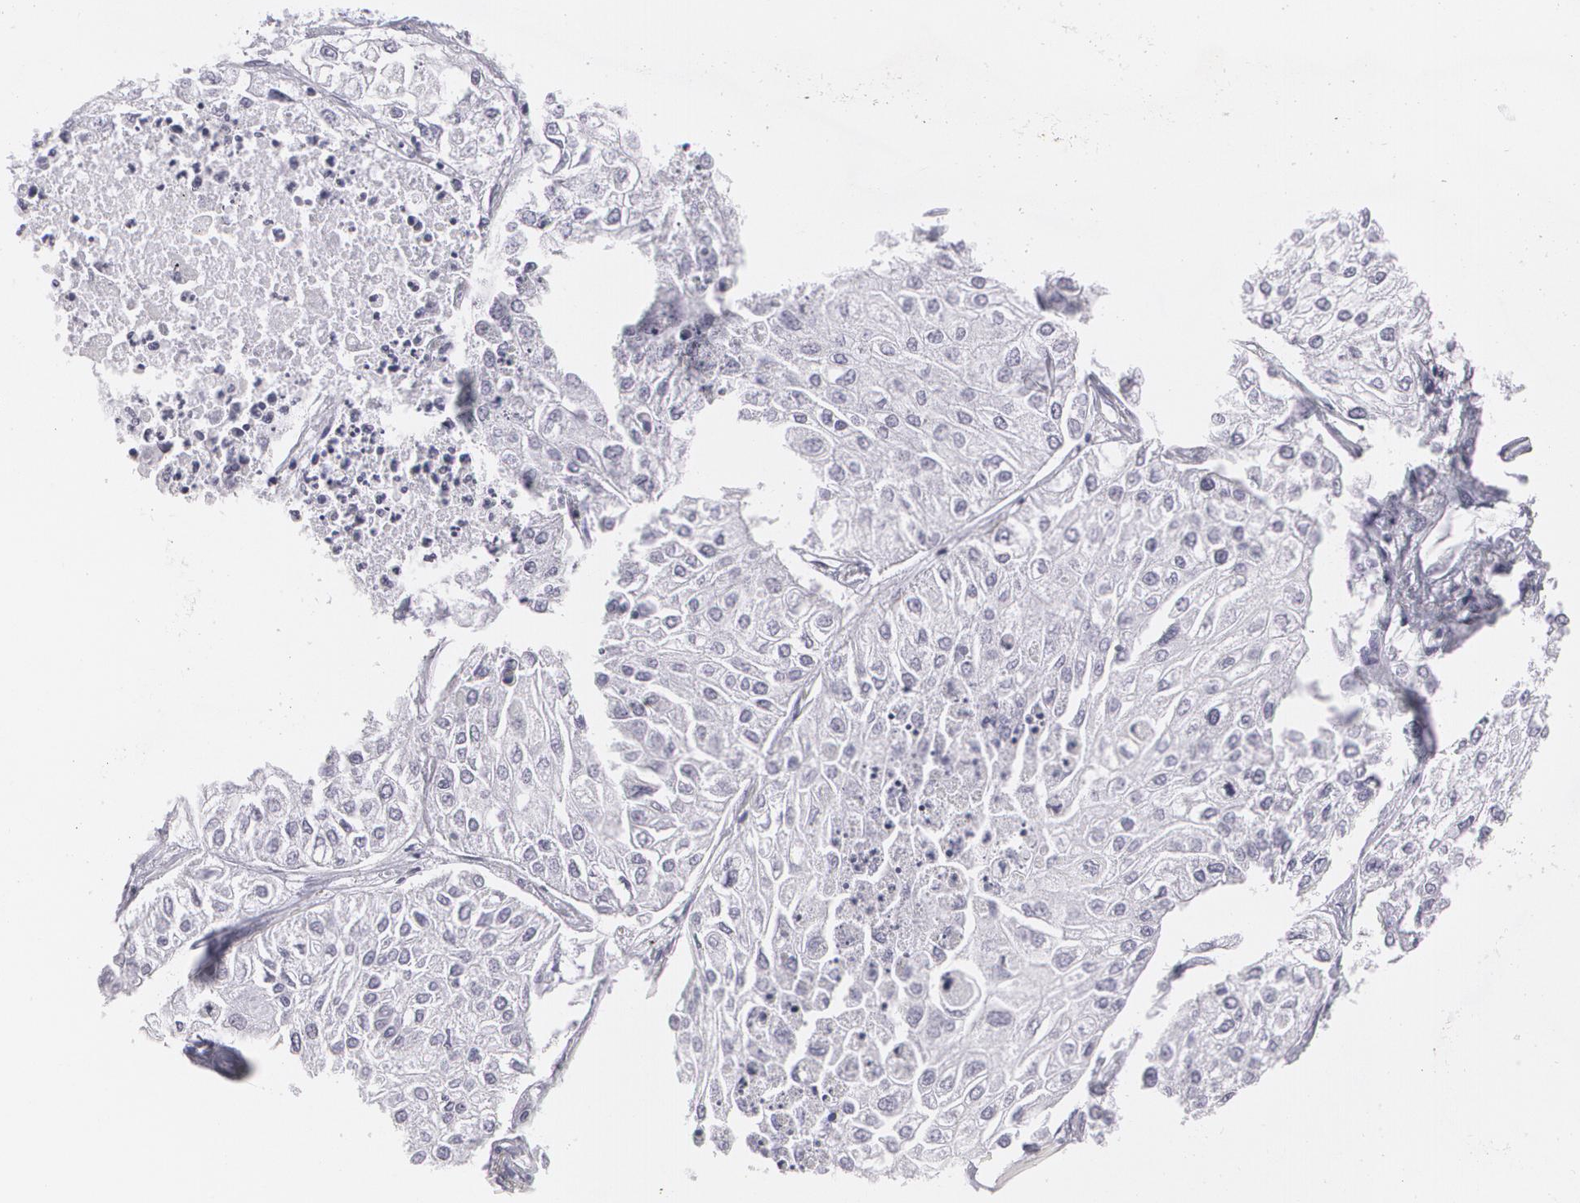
{"staining": {"intensity": "negative", "quantity": "none", "location": "none"}, "tissue": "lung cancer", "cell_type": "Tumor cells", "image_type": "cancer", "snomed": [{"axis": "morphology", "description": "Squamous cell carcinoma, NOS"}, {"axis": "topography", "description": "Lung"}], "caption": "Immunohistochemistry of human lung cancer shows no staining in tumor cells.", "gene": "MBNL3", "patient": {"sex": "male", "age": 75}}